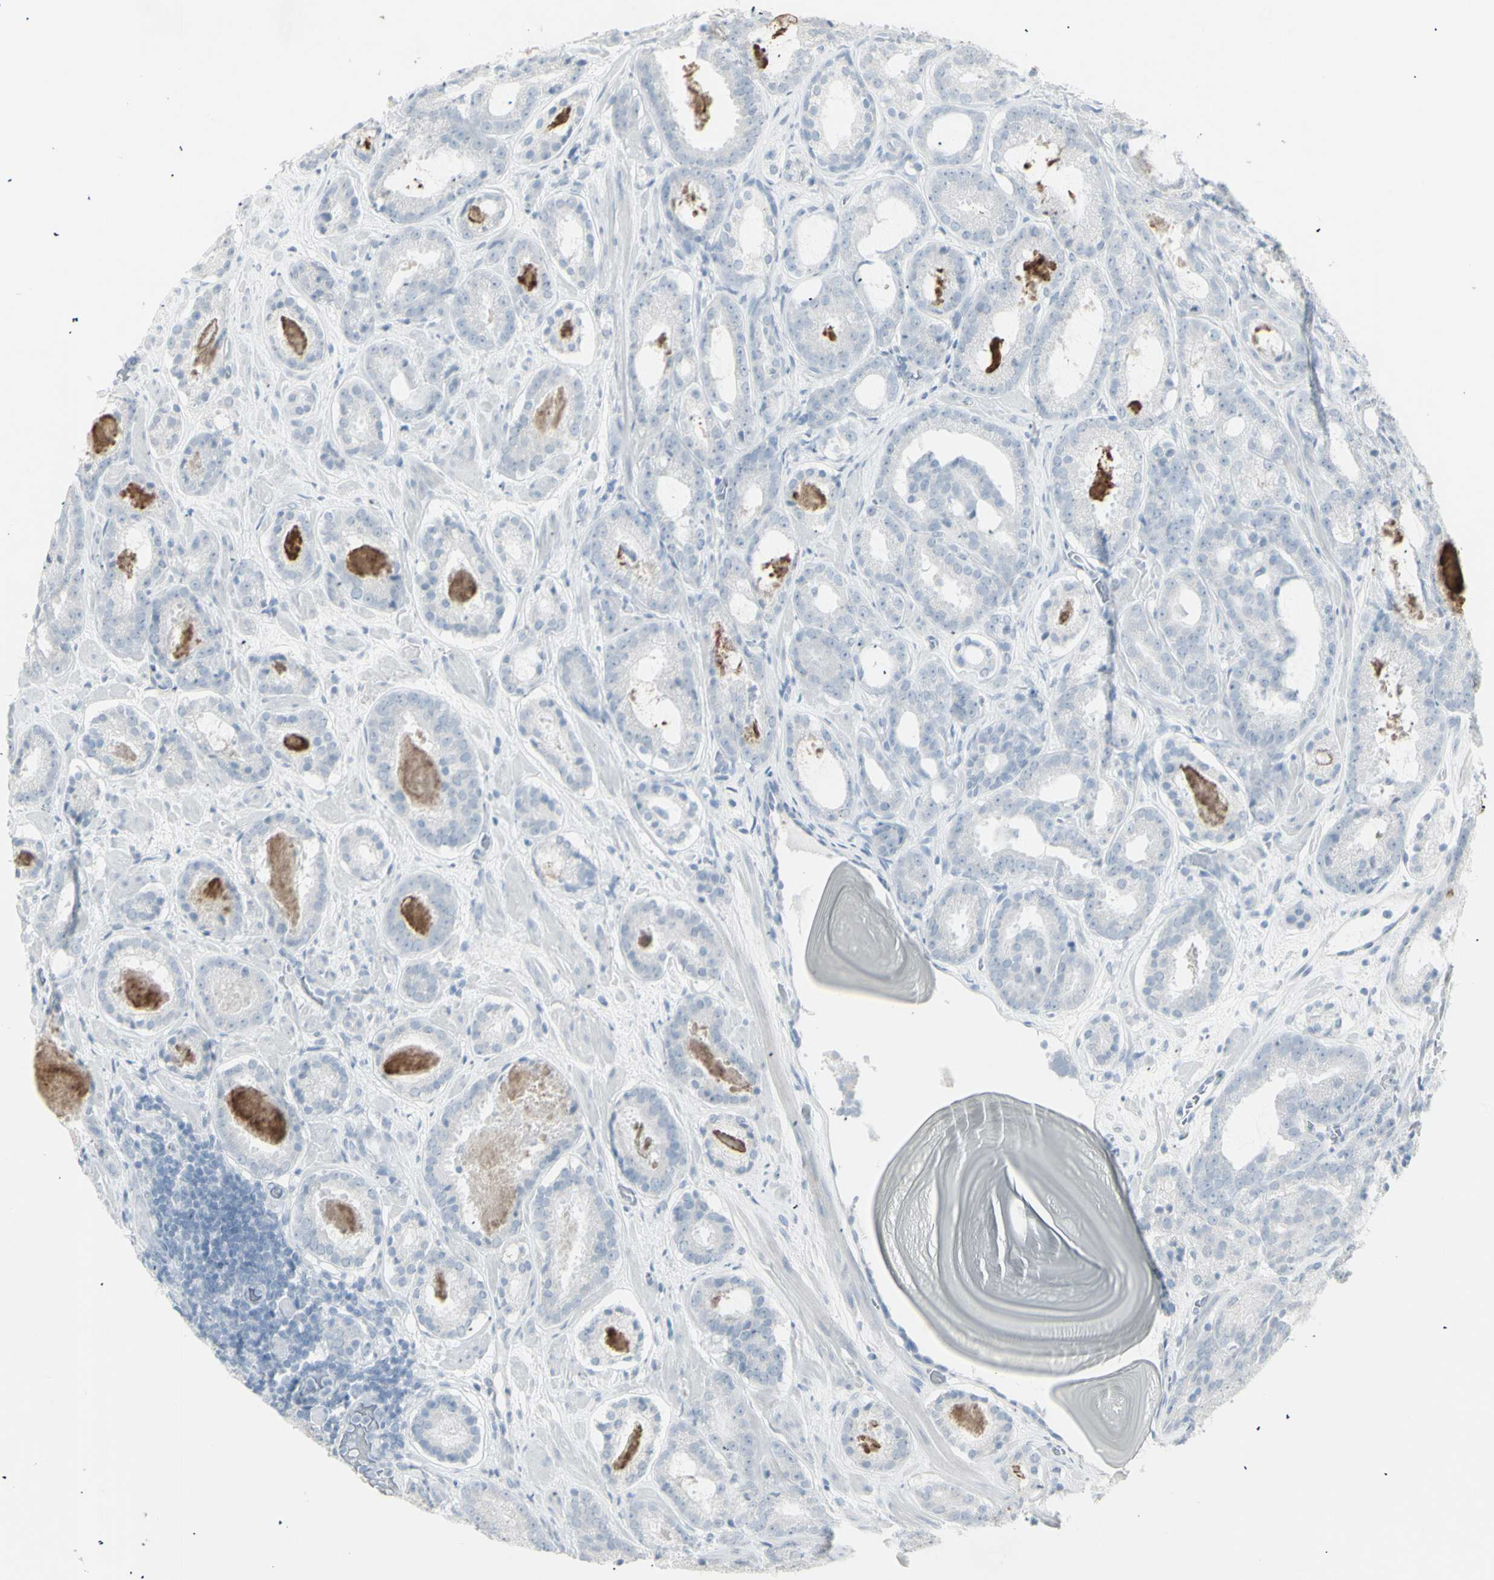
{"staining": {"intensity": "negative", "quantity": "none", "location": "none"}, "tissue": "prostate cancer", "cell_type": "Tumor cells", "image_type": "cancer", "snomed": [{"axis": "morphology", "description": "Adenocarcinoma, Low grade"}, {"axis": "topography", "description": "Prostate"}], "caption": "IHC micrograph of prostate low-grade adenocarcinoma stained for a protein (brown), which reveals no staining in tumor cells.", "gene": "YBX2", "patient": {"sex": "male", "age": 69}}